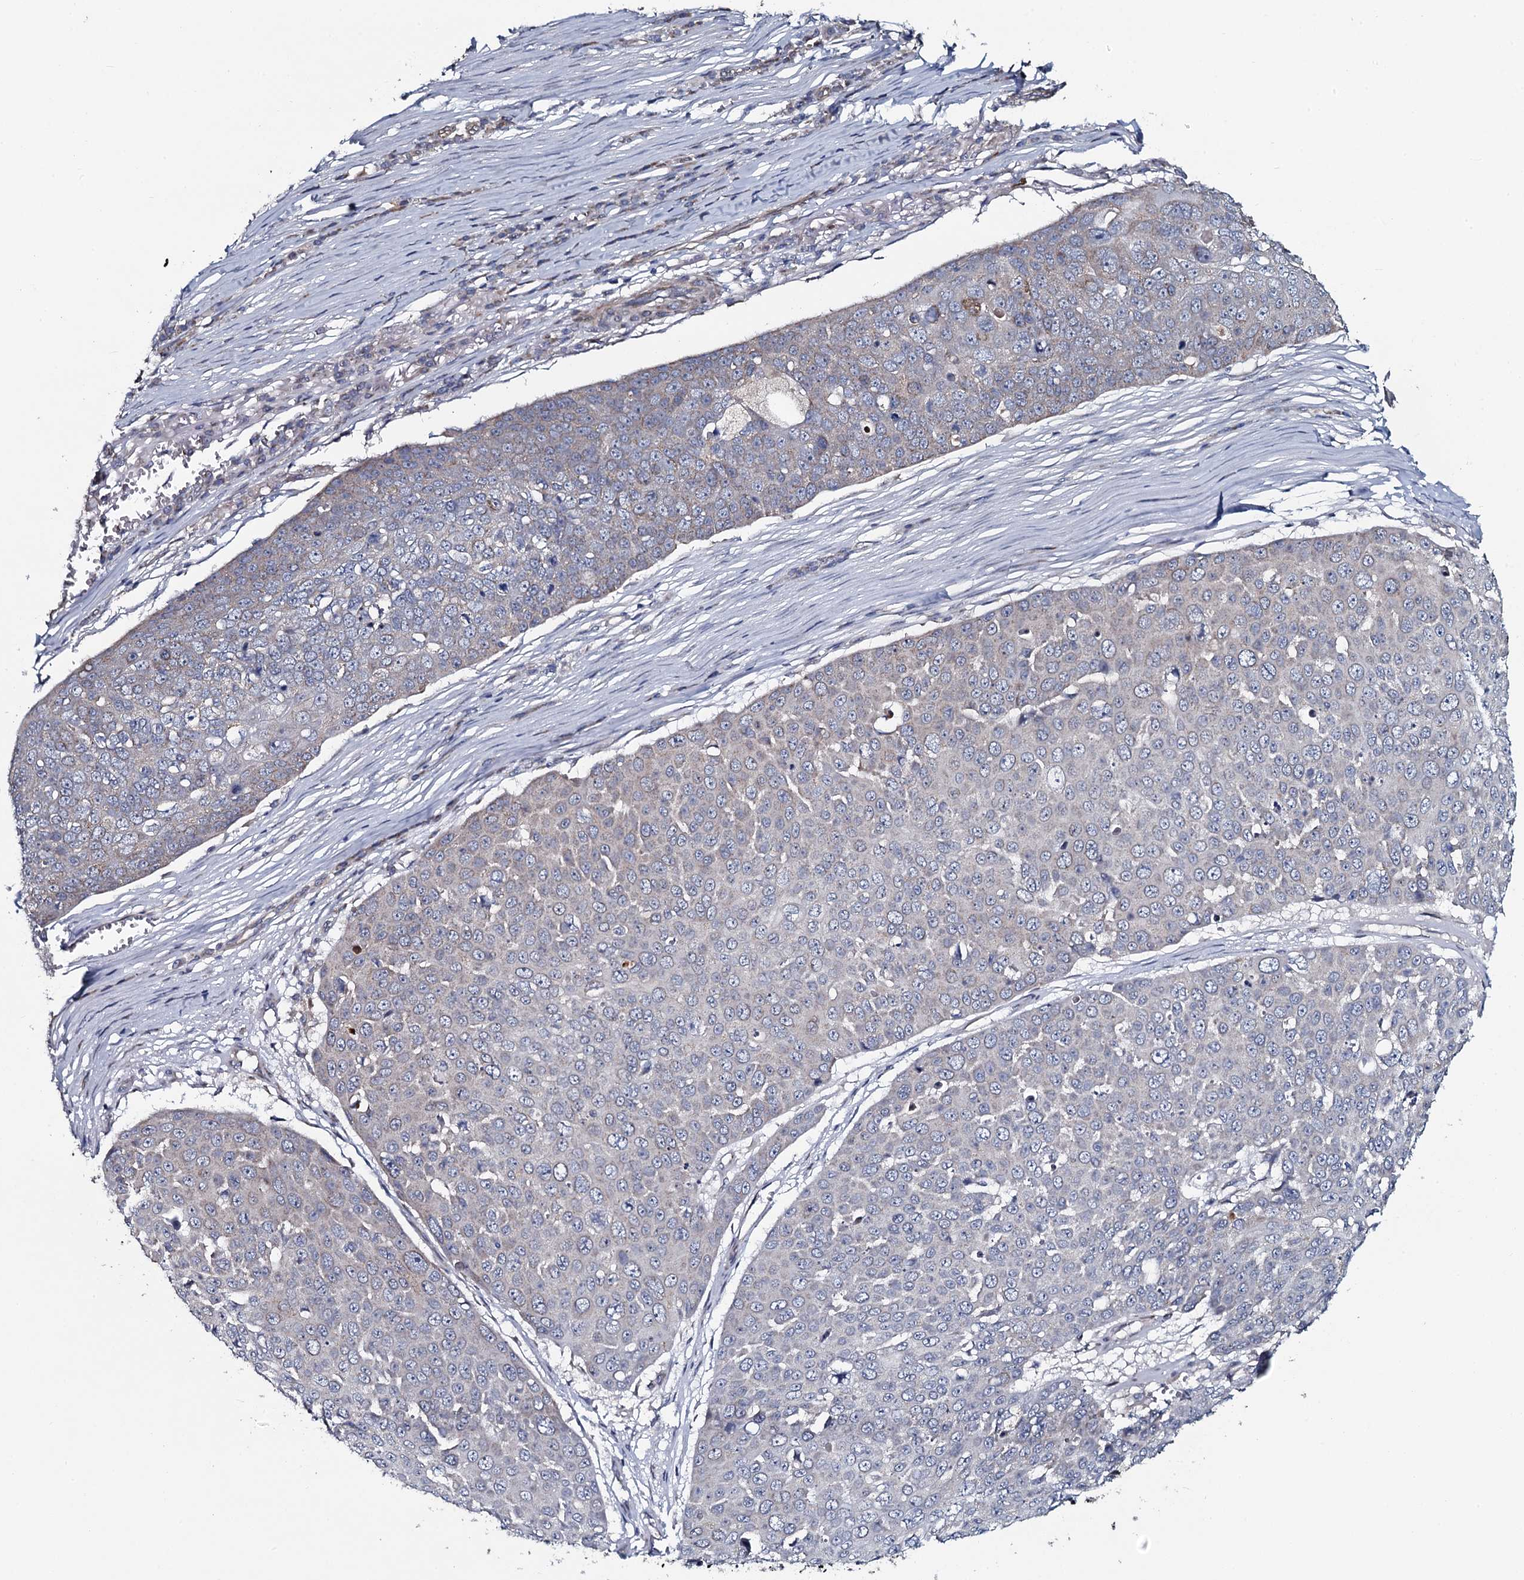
{"staining": {"intensity": "negative", "quantity": "none", "location": "none"}, "tissue": "skin cancer", "cell_type": "Tumor cells", "image_type": "cancer", "snomed": [{"axis": "morphology", "description": "Squamous cell carcinoma, NOS"}, {"axis": "topography", "description": "Skin"}], "caption": "Immunohistochemistry (IHC) micrograph of neoplastic tissue: skin squamous cell carcinoma stained with DAB displays no significant protein staining in tumor cells. The staining is performed using DAB (3,3'-diaminobenzidine) brown chromogen with nuclei counter-stained in using hematoxylin.", "gene": "KCTD4", "patient": {"sex": "male", "age": 71}}